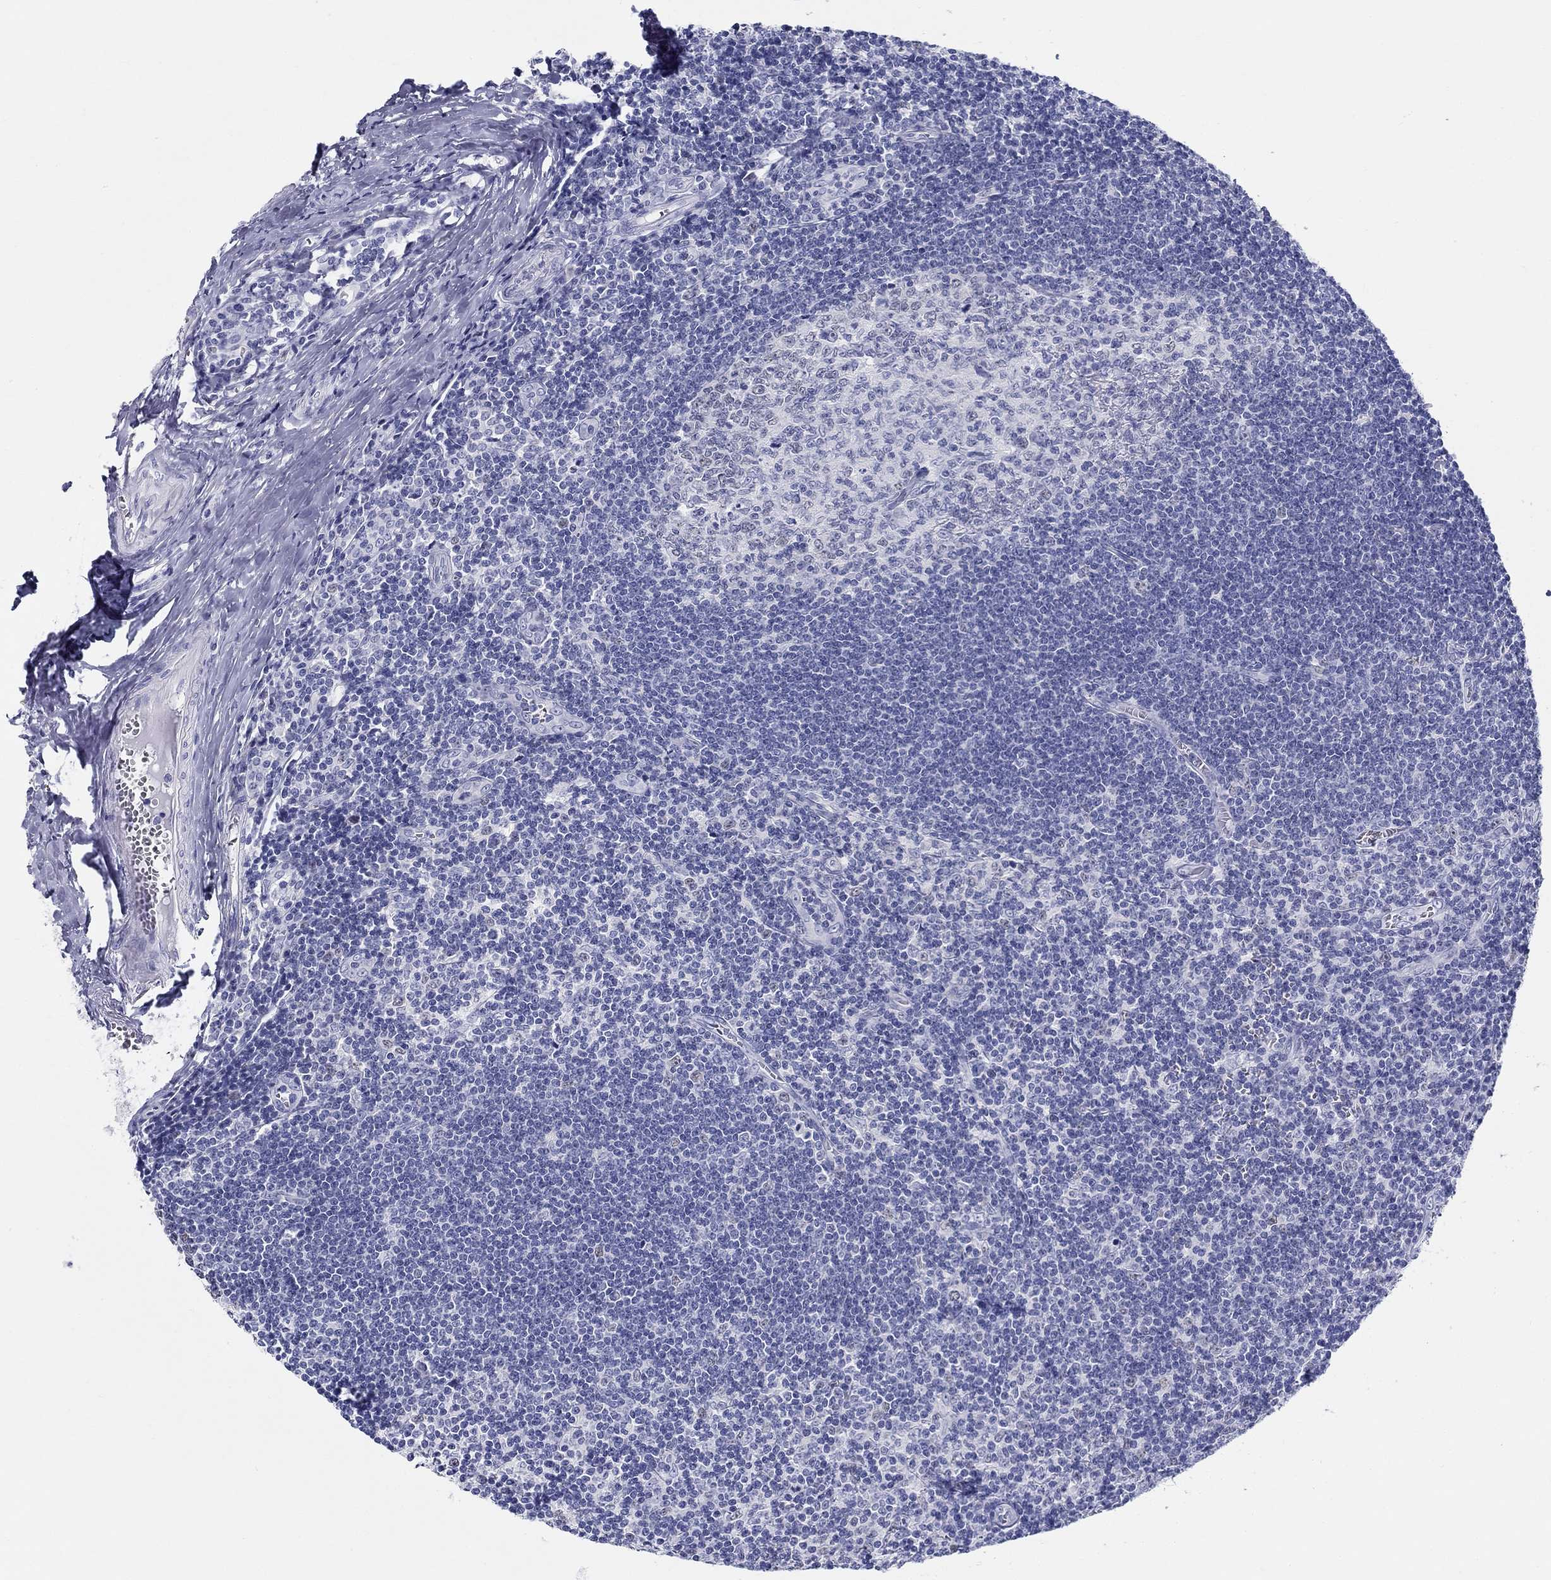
{"staining": {"intensity": "negative", "quantity": "none", "location": "none"}, "tissue": "tonsil", "cell_type": "Germinal center cells", "image_type": "normal", "snomed": [{"axis": "morphology", "description": "Normal tissue, NOS"}, {"axis": "topography", "description": "Tonsil"}], "caption": "The histopathology image demonstrates no staining of germinal center cells in normal tonsil.", "gene": "LAMP5", "patient": {"sex": "male", "age": 33}}